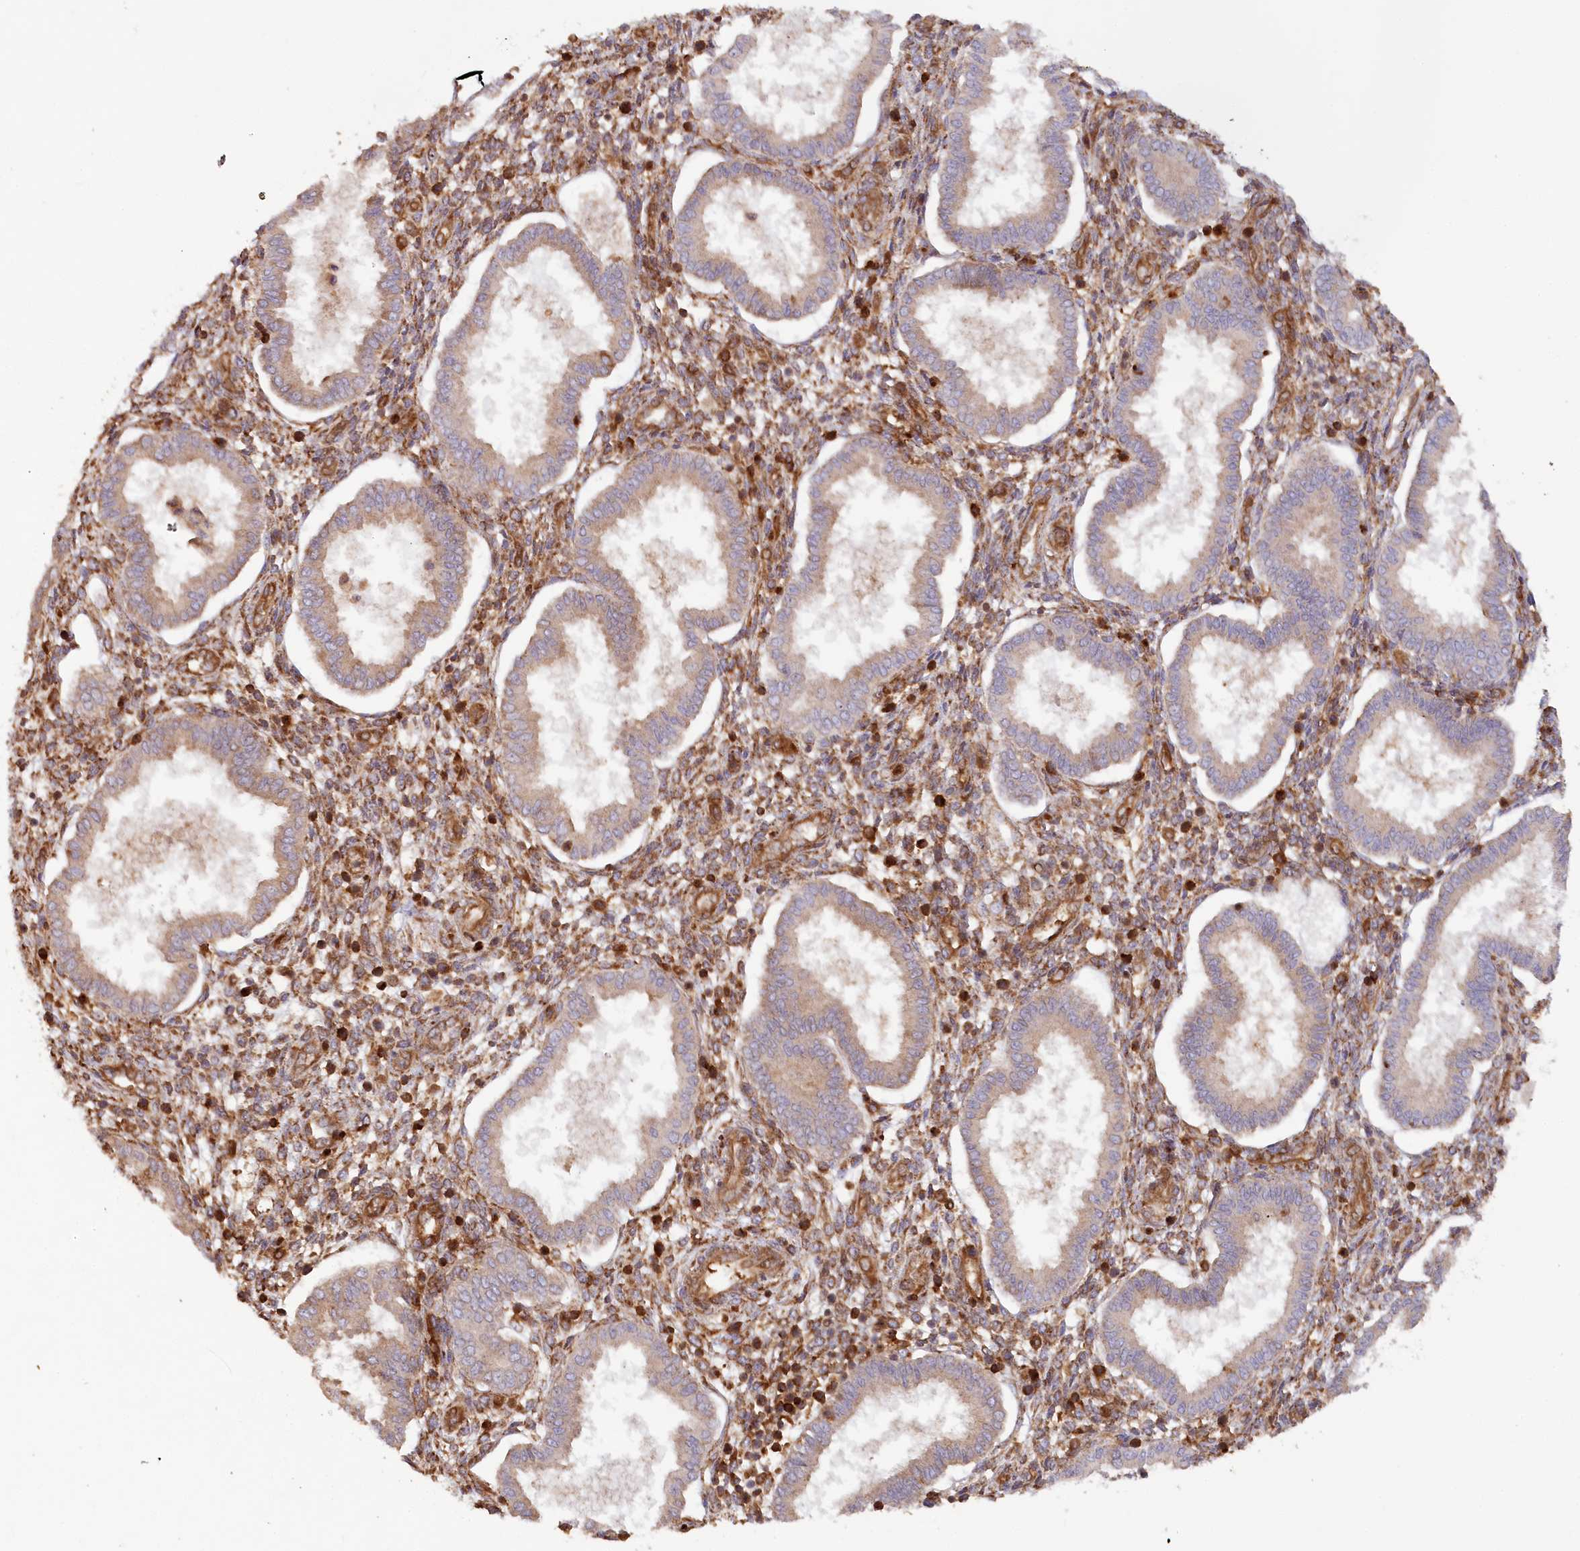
{"staining": {"intensity": "moderate", "quantity": "25%-75%", "location": "cytoplasmic/membranous"}, "tissue": "endometrium", "cell_type": "Cells in endometrial stroma", "image_type": "normal", "snomed": [{"axis": "morphology", "description": "Normal tissue, NOS"}, {"axis": "topography", "description": "Endometrium"}], "caption": "Protein expression analysis of normal endometrium demonstrates moderate cytoplasmic/membranous positivity in approximately 25%-75% of cells in endometrial stroma. (IHC, brightfield microscopy, high magnification).", "gene": "PAIP2", "patient": {"sex": "female", "age": 24}}